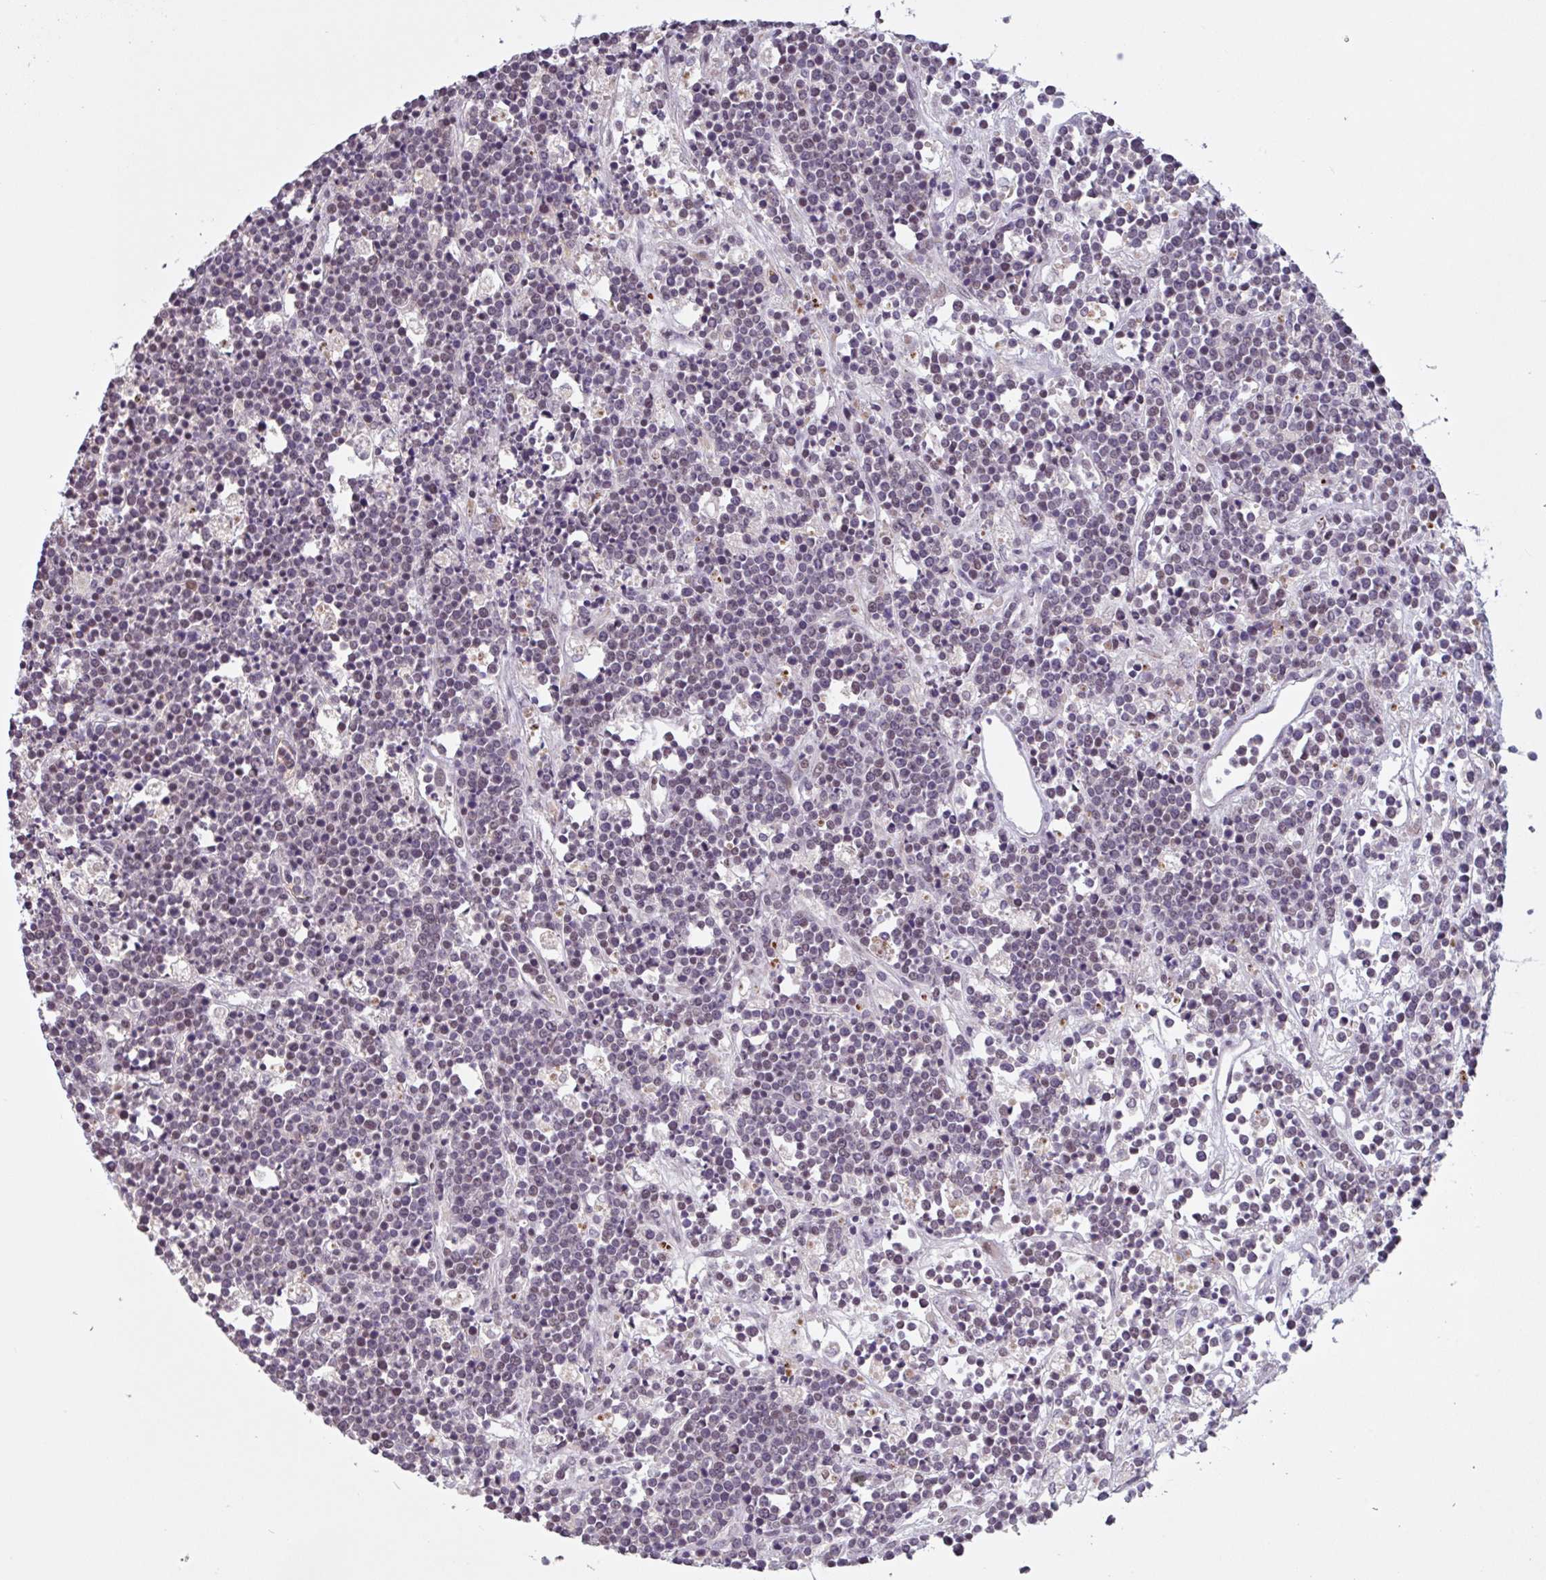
{"staining": {"intensity": "negative", "quantity": "none", "location": "none"}, "tissue": "lymphoma", "cell_type": "Tumor cells", "image_type": "cancer", "snomed": [{"axis": "morphology", "description": "Malignant lymphoma, non-Hodgkin's type, High grade"}, {"axis": "topography", "description": "Ovary"}], "caption": "Tumor cells show no significant positivity in lymphoma. Brightfield microscopy of immunohistochemistry stained with DAB (3,3'-diaminobenzidine) (brown) and hematoxylin (blue), captured at high magnification.", "gene": "RHAG", "patient": {"sex": "female", "age": 56}}